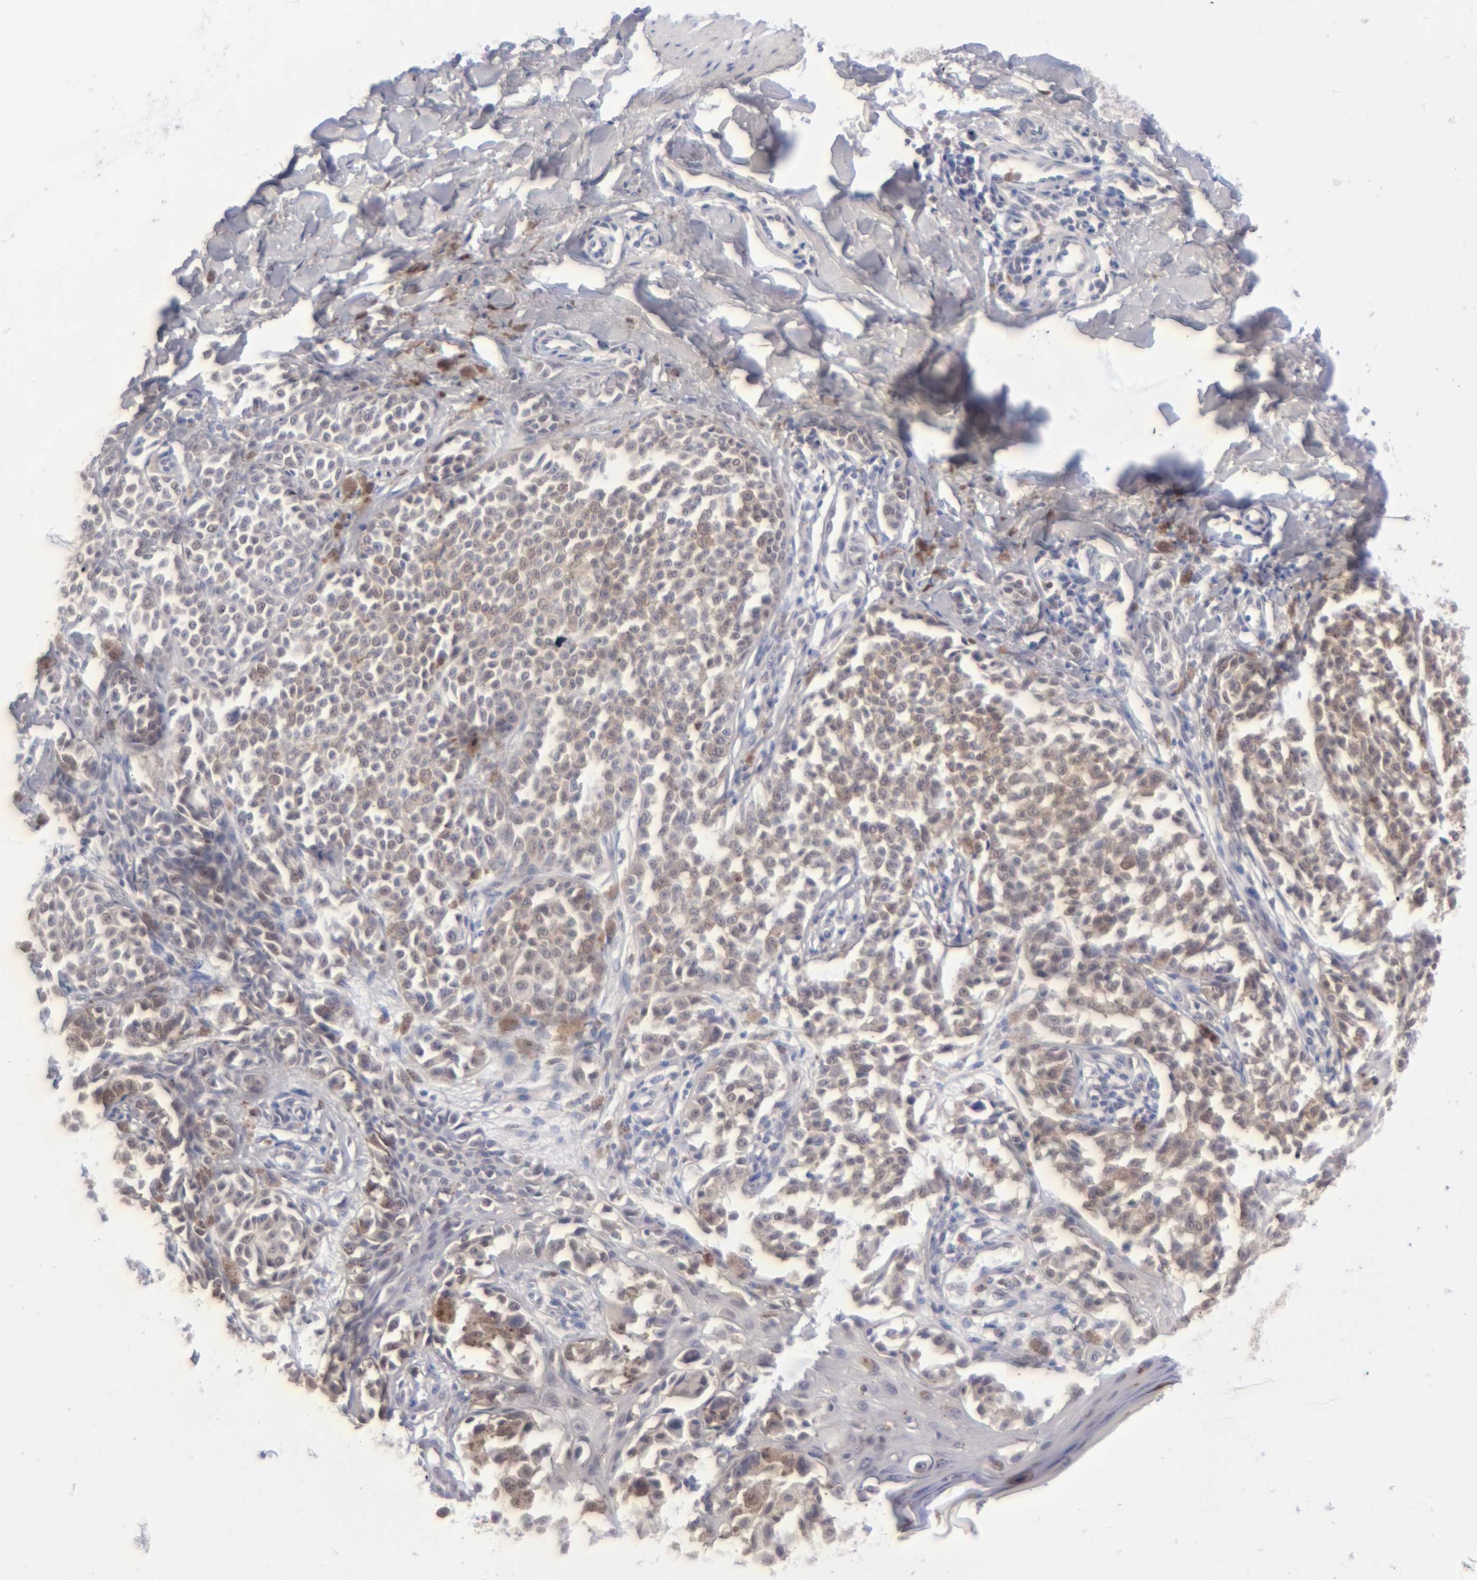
{"staining": {"intensity": "weak", "quantity": "25%-75%", "location": "cytoplasmic/membranous"}, "tissue": "melanoma", "cell_type": "Tumor cells", "image_type": "cancer", "snomed": [{"axis": "morphology", "description": "Malignant melanoma, NOS"}, {"axis": "topography", "description": "Skin"}], "caption": "Human malignant melanoma stained with a brown dye displays weak cytoplasmic/membranous positive positivity in about 25%-75% of tumor cells.", "gene": "MGAM", "patient": {"sex": "female", "age": 38}}